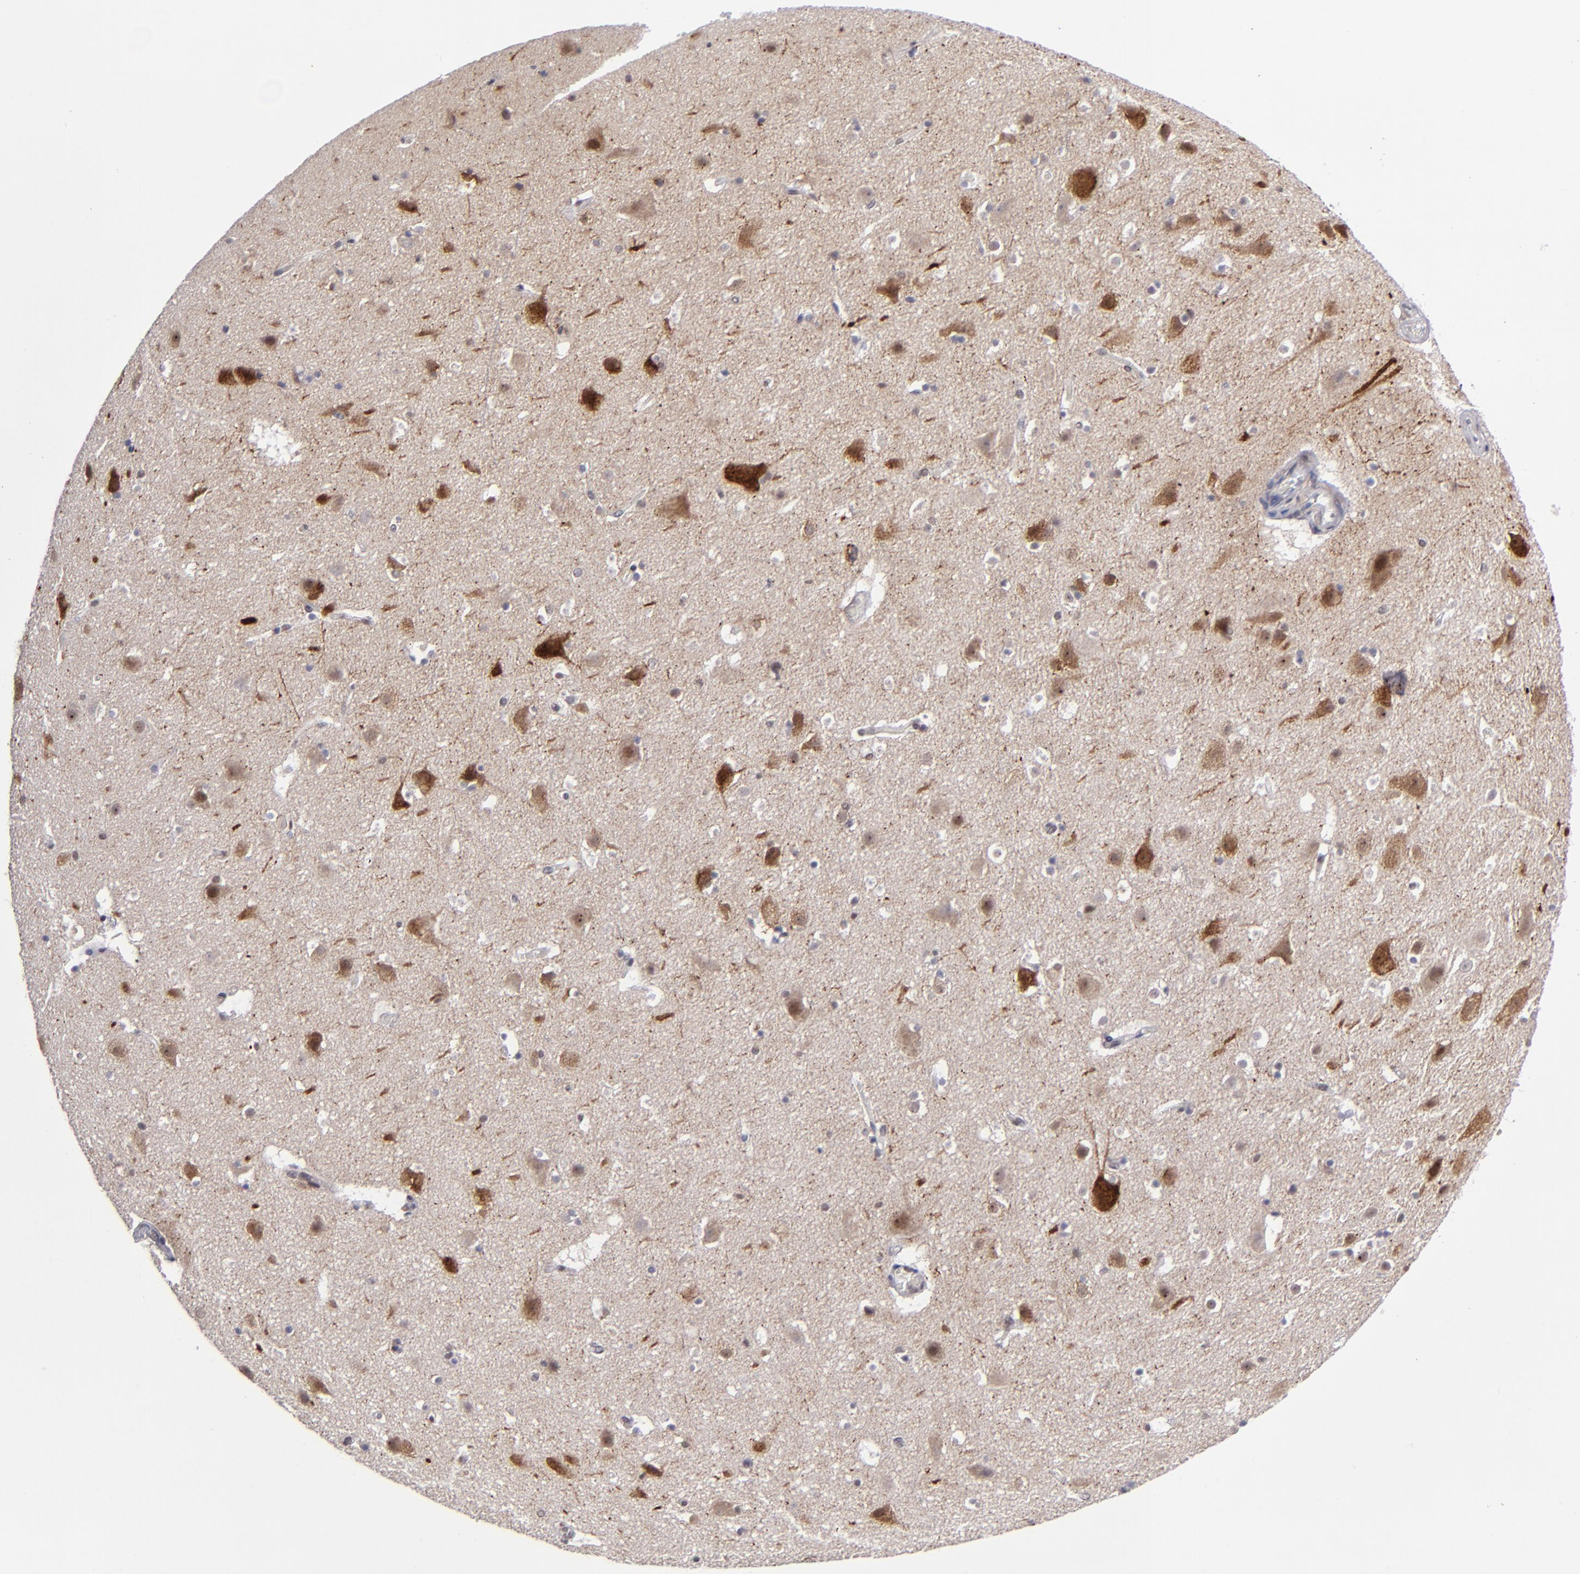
{"staining": {"intensity": "negative", "quantity": "none", "location": "none"}, "tissue": "cerebral cortex", "cell_type": "Endothelial cells", "image_type": "normal", "snomed": [{"axis": "morphology", "description": "Normal tissue, NOS"}, {"axis": "topography", "description": "Cerebral cortex"}], "caption": "Image shows no significant protein positivity in endothelial cells of normal cerebral cortex.", "gene": "RREB1", "patient": {"sex": "male", "age": 45}}